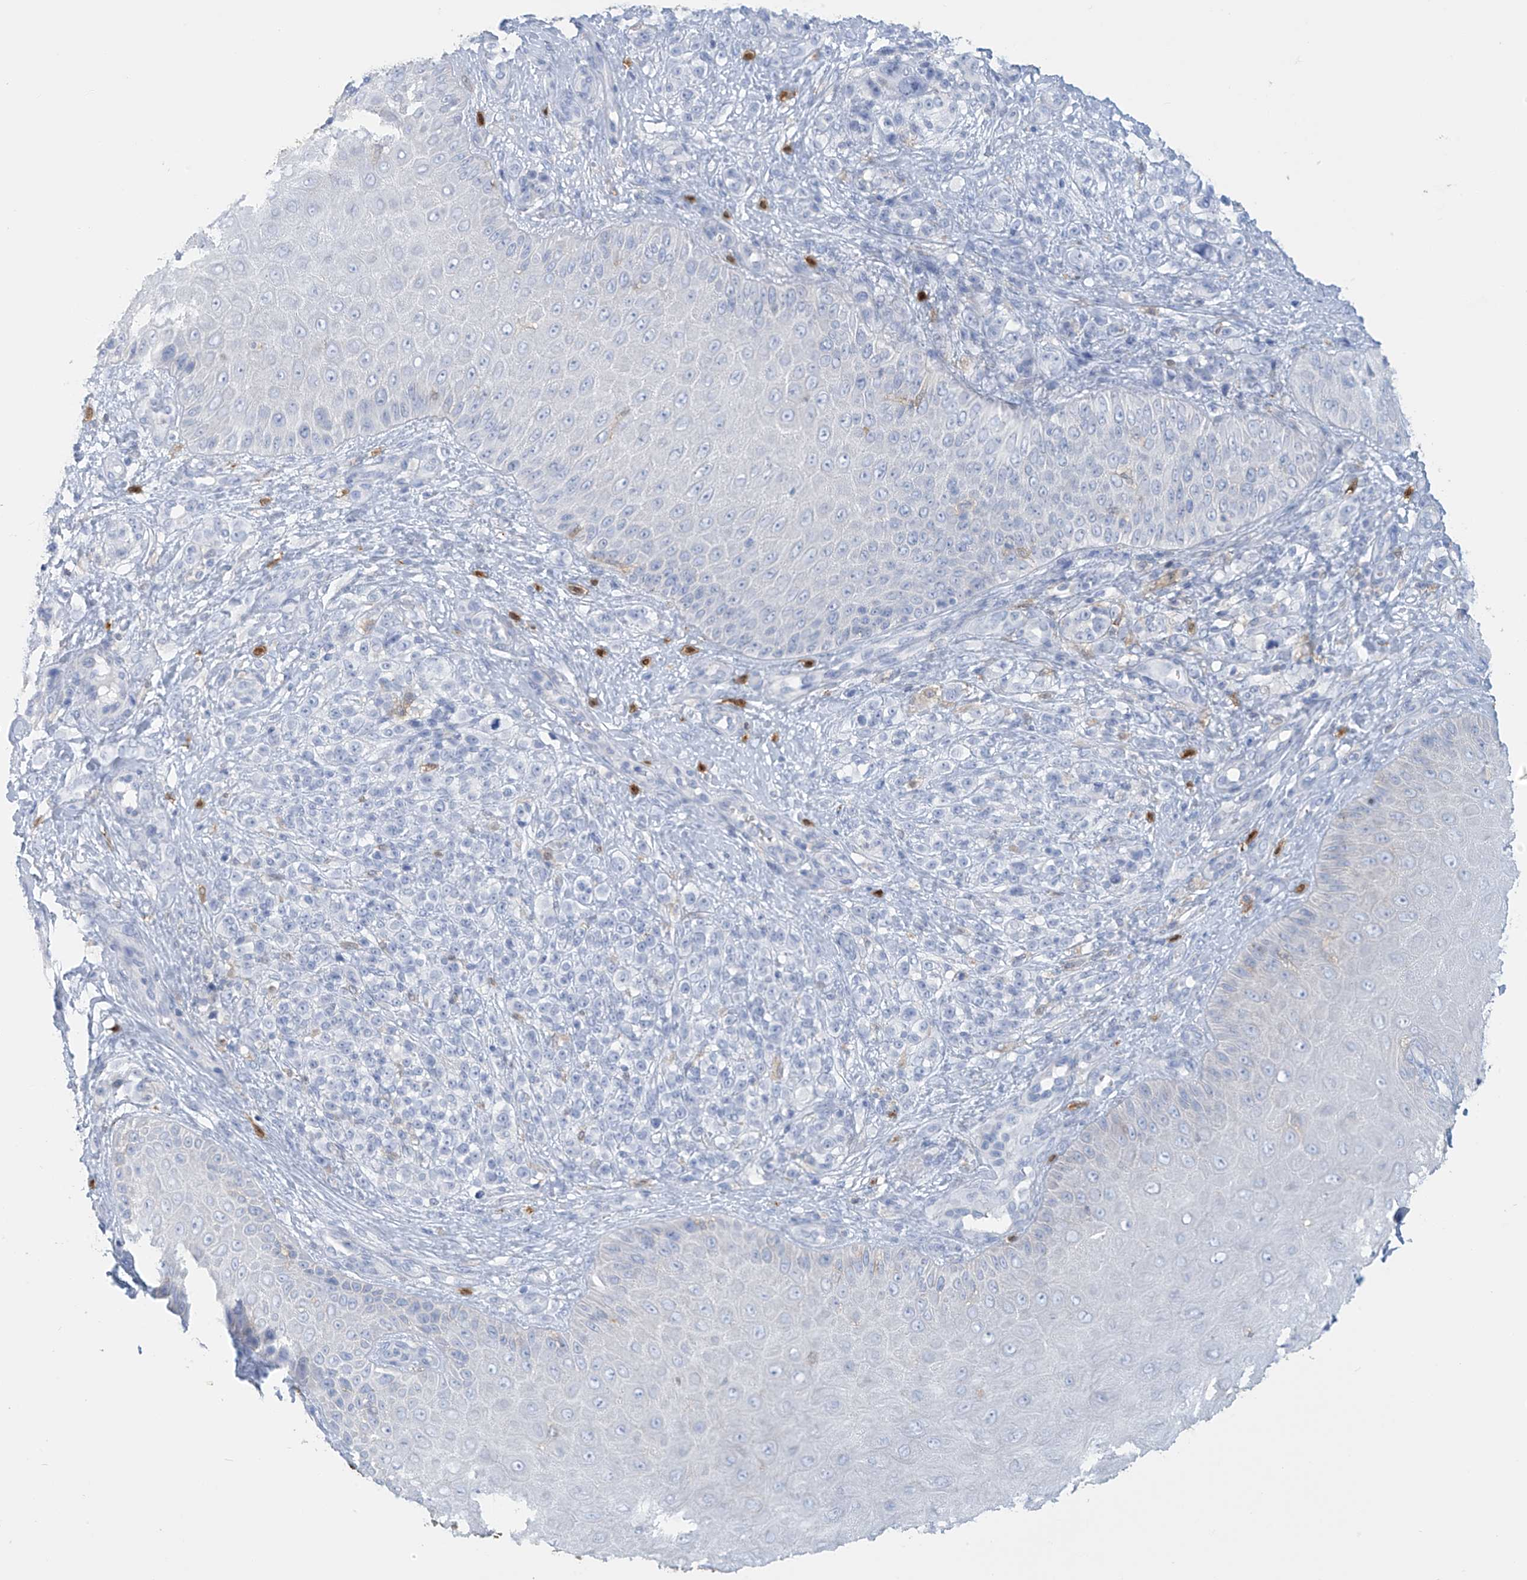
{"staining": {"intensity": "negative", "quantity": "none", "location": "none"}, "tissue": "melanoma", "cell_type": "Tumor cells", "image_type": "cancer", "snomed": [{"axis": "morphology", "description": "Malignant melanoma, NOS"}, {"axis": "topography", "description": "Skin"}], "caption": "Human melanoma stained for a protein using immunohistochemistry shows no expression in tumor cells.", "gene": "TRMT2B", "patient": {"sex": "female", "age": 55}}